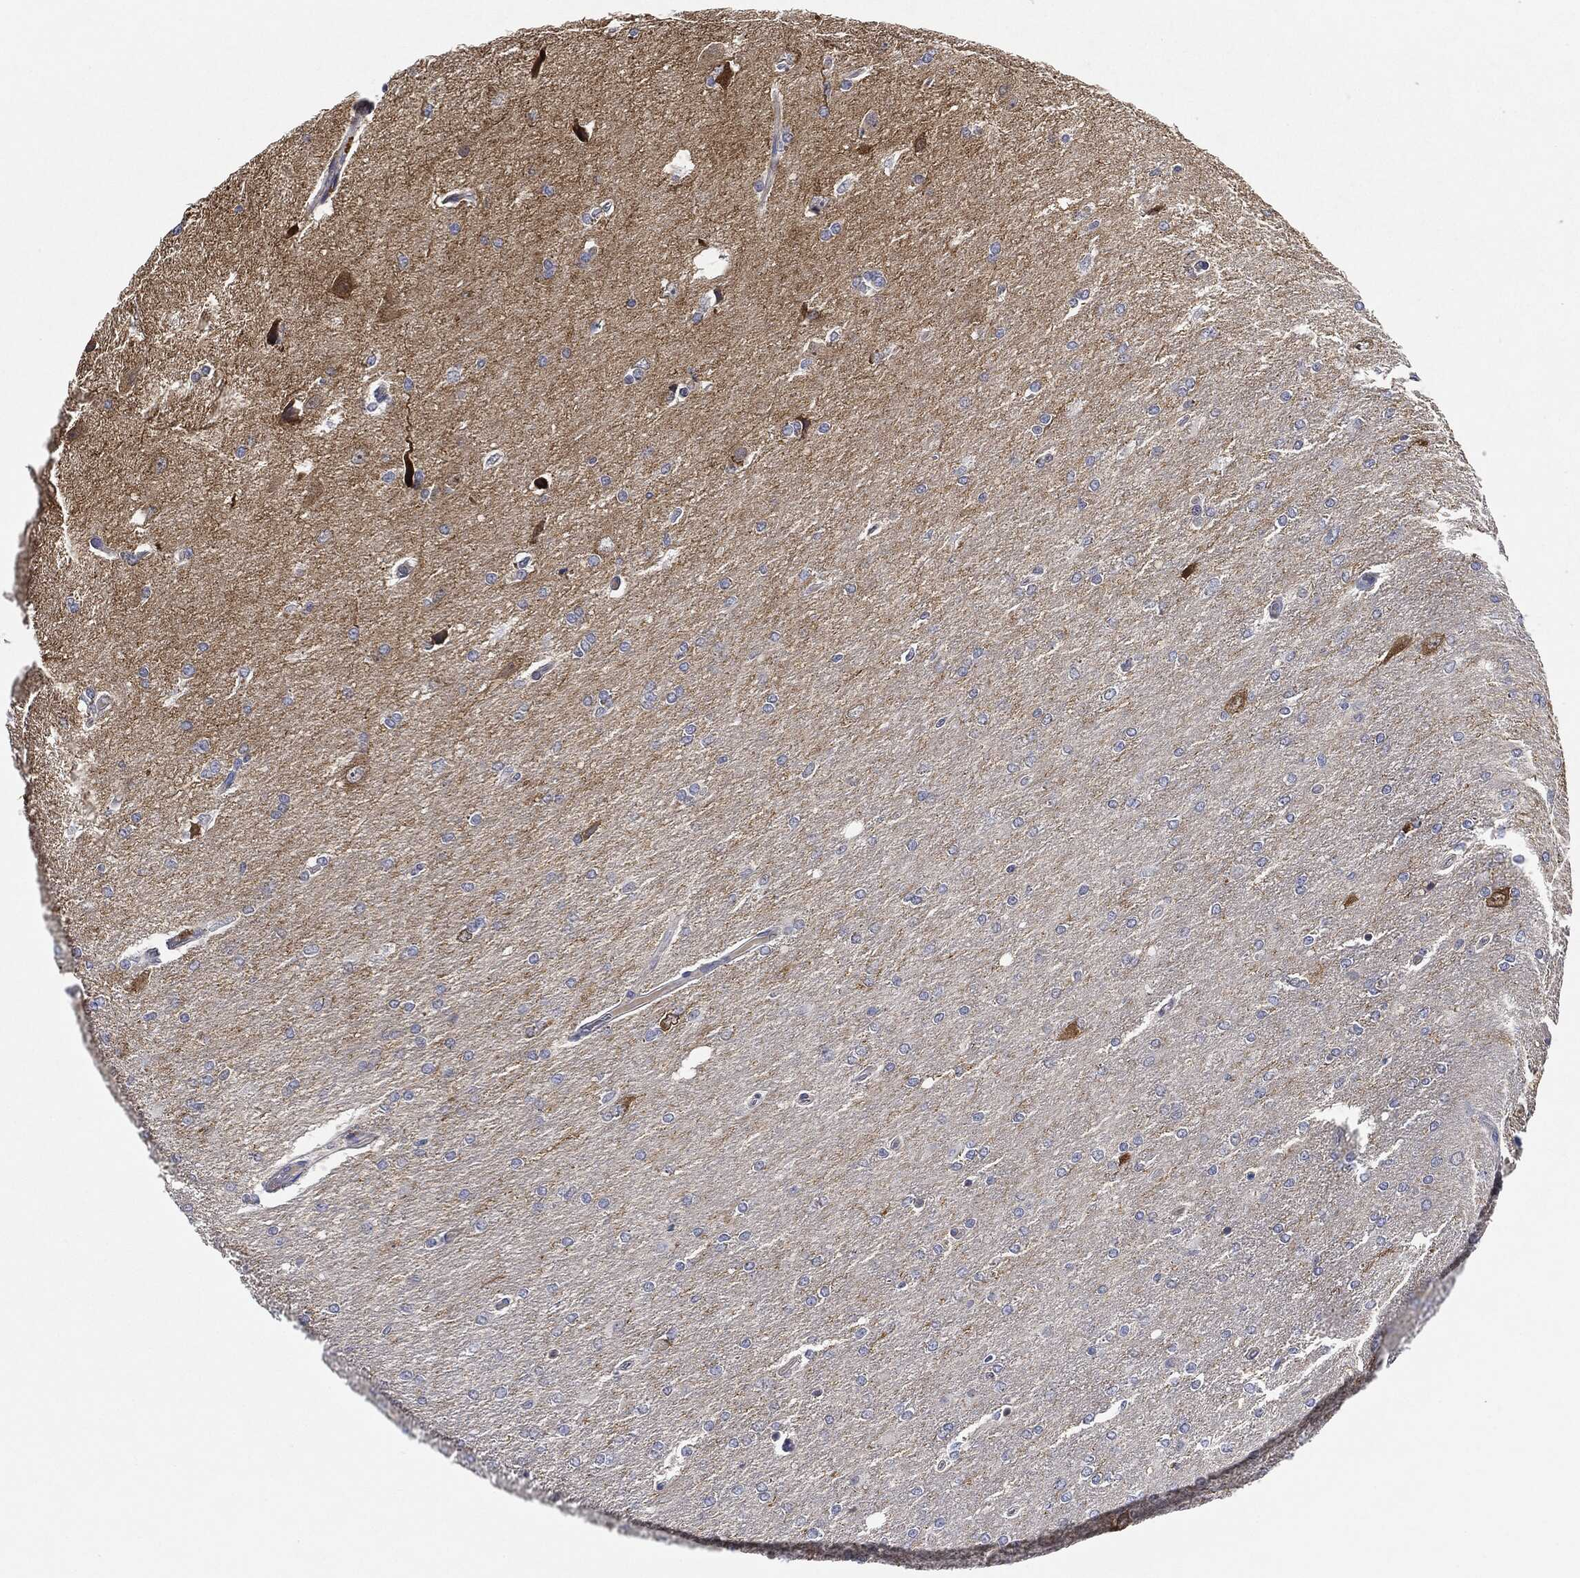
{"staining": {"intensity": "negative", "quantity": "none", "location": "none"}, "tissue": "glioma", "cell_type": "Tumor cells", "image_type": "cancer", "snomed": [{"axis": "morphology", "description": "Glioma, malignant, High grade"}, {"axis": "topography", "description": "Cerebral cortex"}], "caption": "DAB immunohistochemical staining of malignant glioma (high-grade) shows no significant expression in tumor cells.", "gene": "NTRK1", "patient": {"sex": "male", "age": 70}}